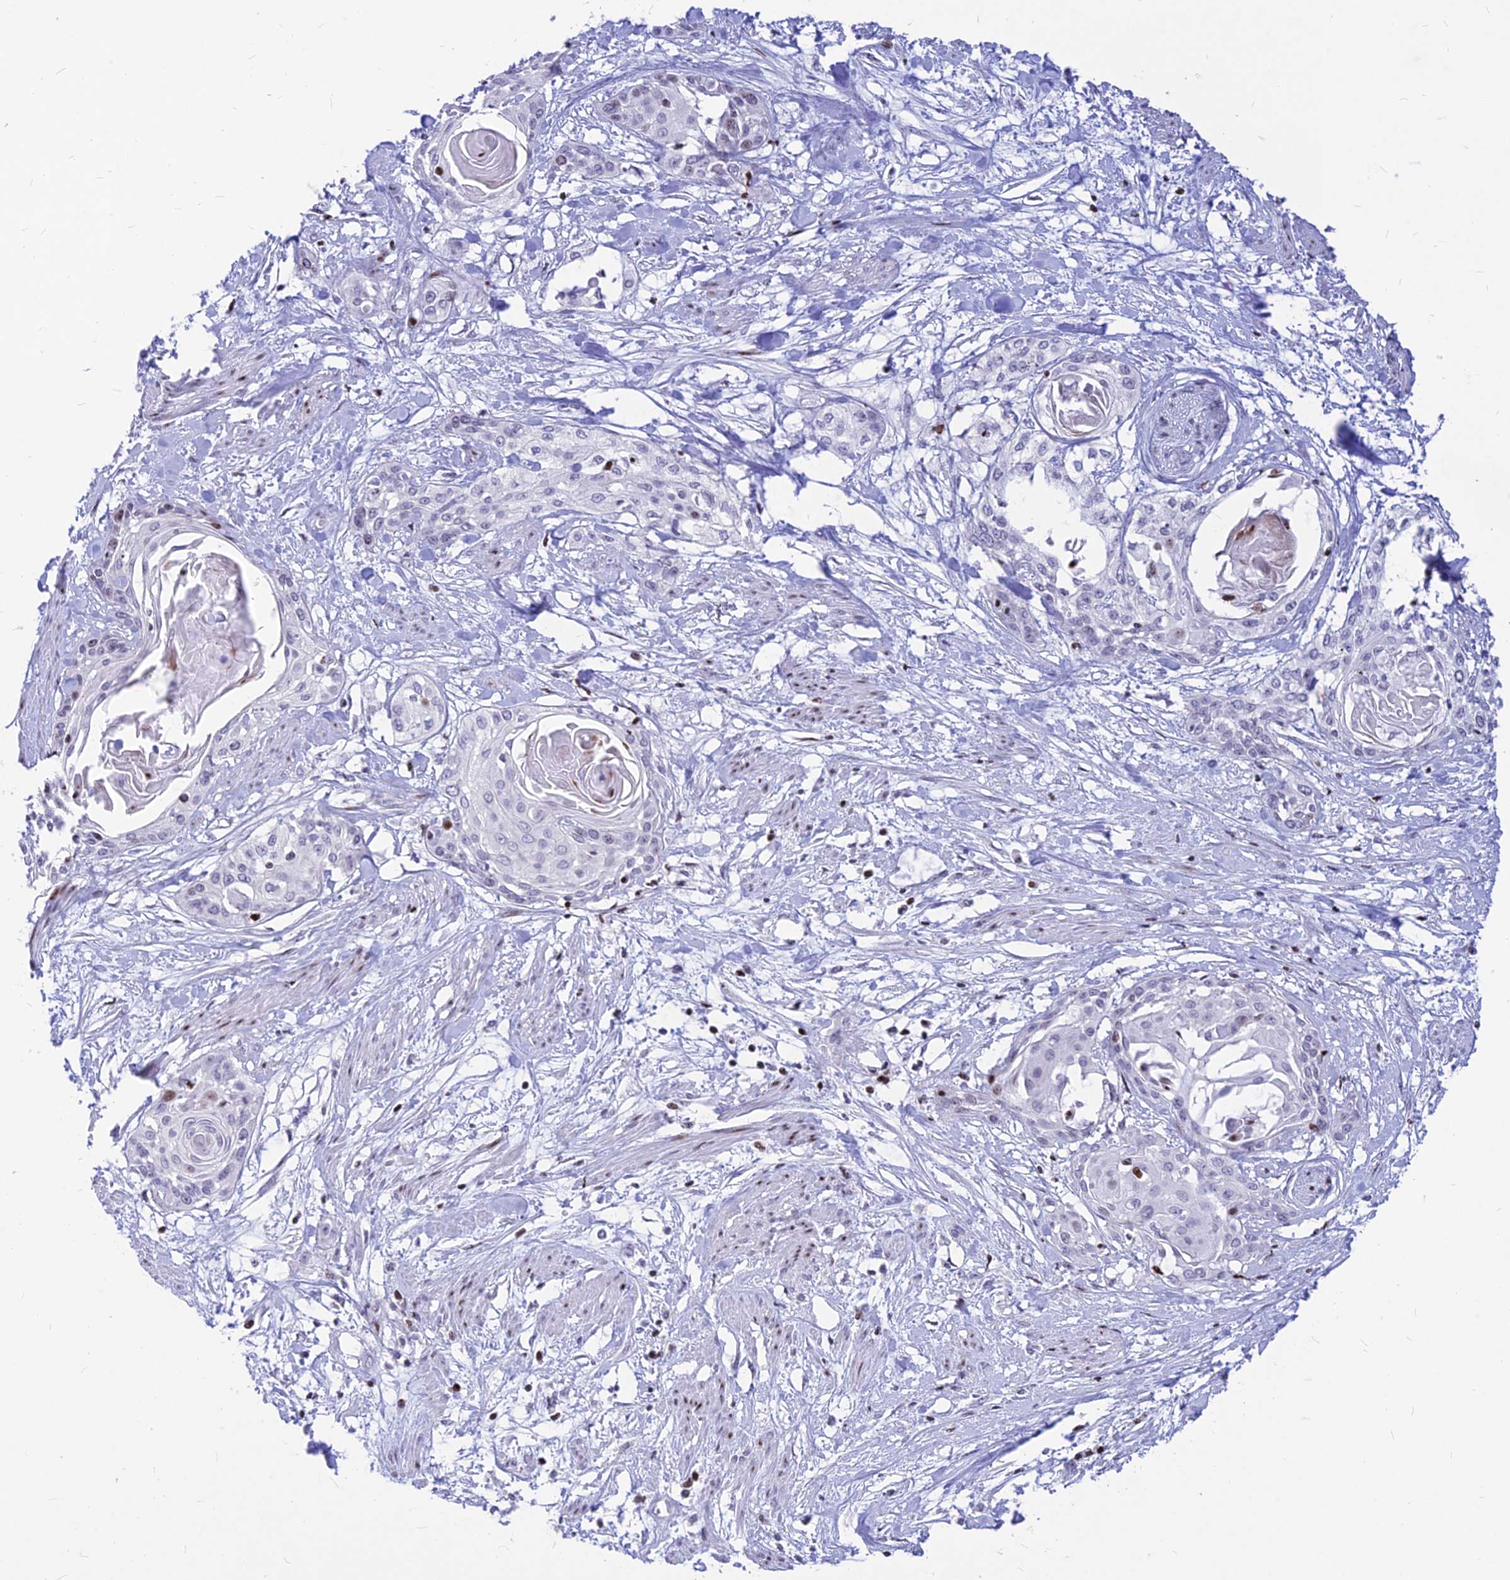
{"staining": {"intensity": "weak", "quantity": "<25%", "location": "nuclear"}, "tissue": "cervical cancer", "cell_type": "Tumor cells", "image_type": "cancer", "snomed": [{"axis": "morphology", "description": "Squamous cell carcinoma, NOS"}, {"axis": "topography", "description": "Cervix"}], "caption": "High magnification brightfield microscopy of cervical squamous cell carcinoma stained with DAB (brown) and counterstained with hematoxylin (blue): tumor cells show no significant expression.", "gene": "PRPS1", "patient": {"sex": "female", "age": 57}}